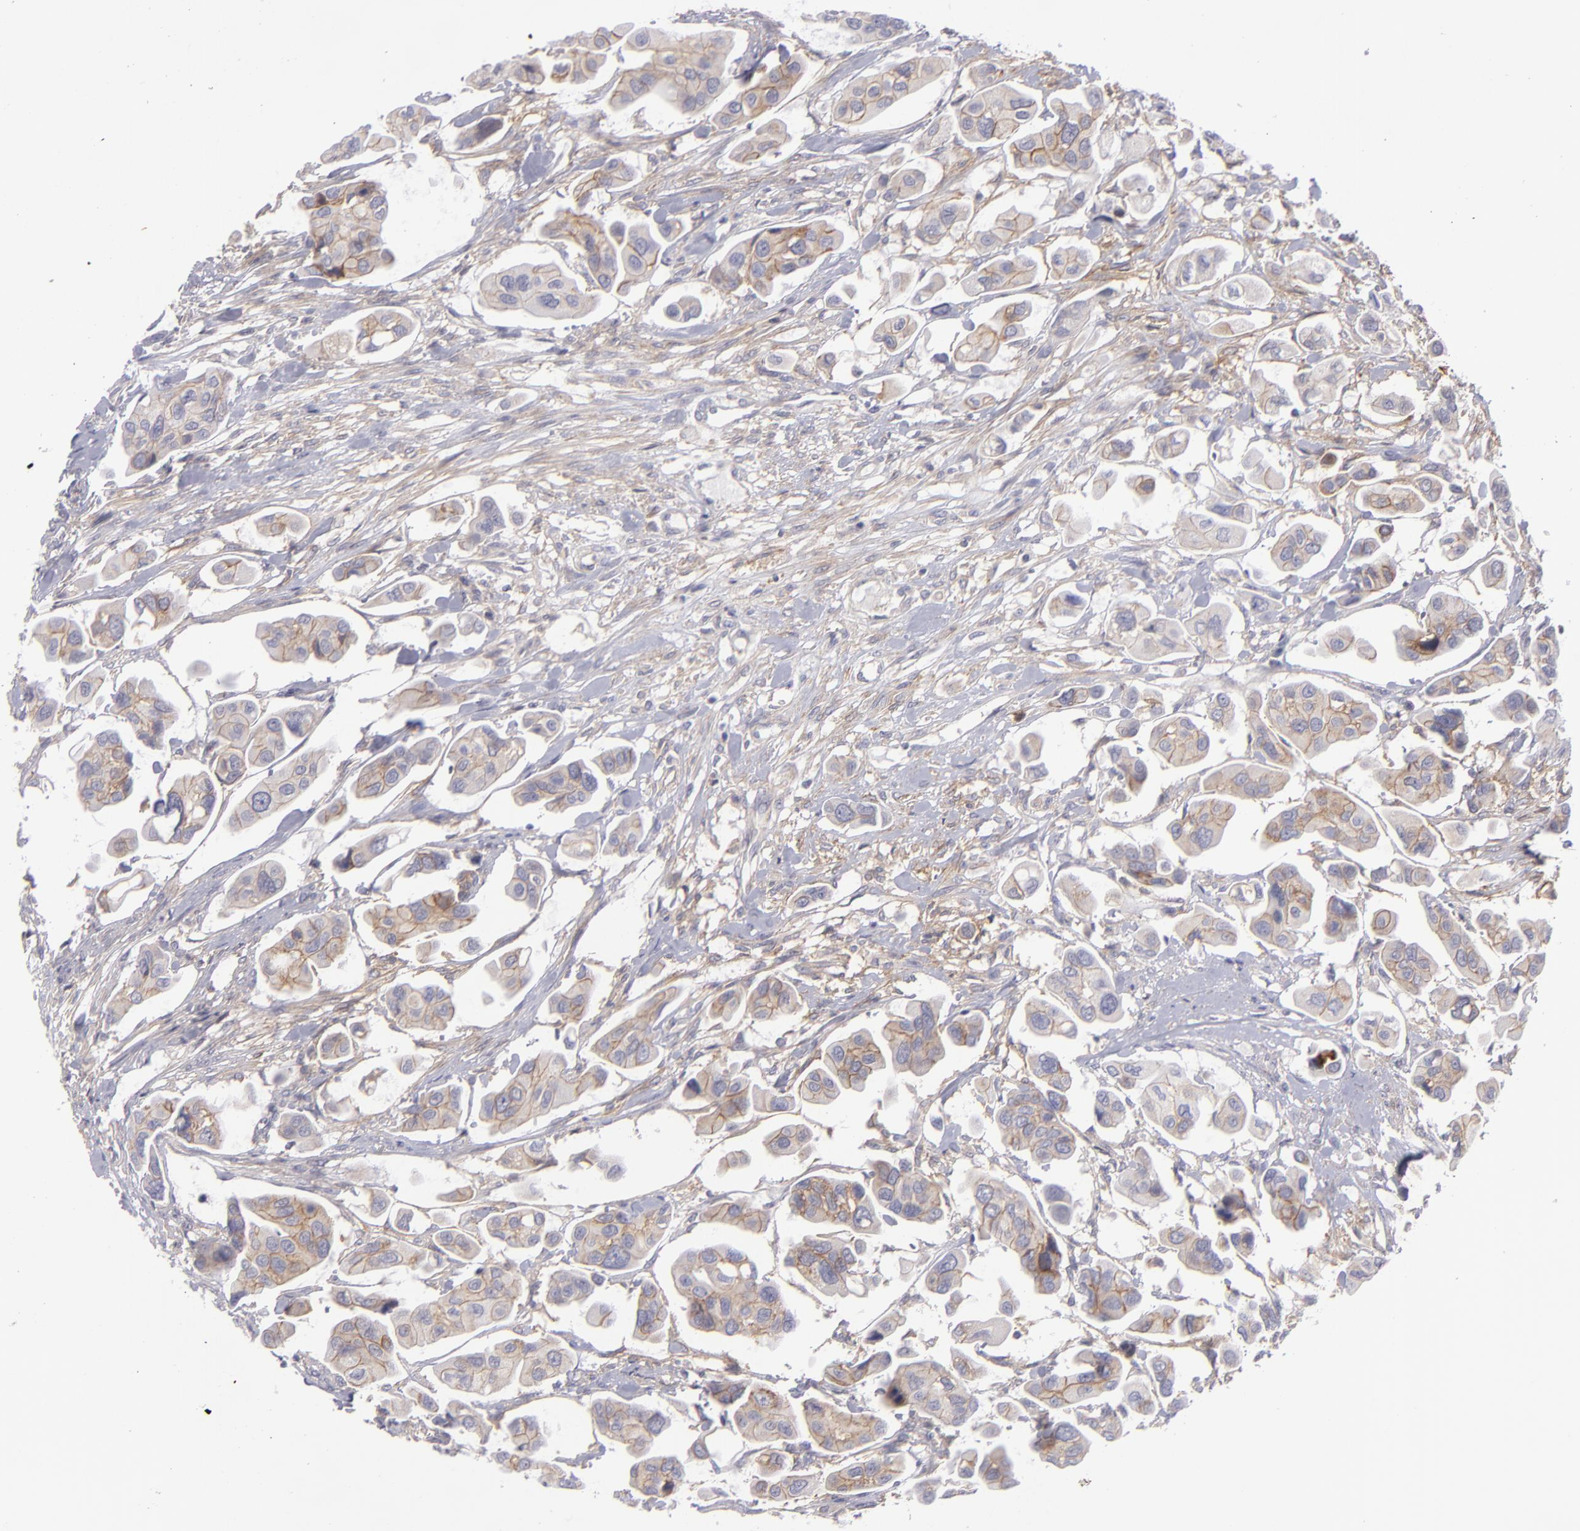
{"staining": {"intensity": "weak", "quantity": "25%-75%", "location": "cytoplasmic/membranous"}, "tissue": "urothelial cancer", "cell_type": "Tumor cells", "image_type": "cancer", "snomed": [{"axis": "morphology", "description": "Adenocarcinoma, NOS"}, {"axis": "topography", "description": "Urinary bladder"}], "caption": "Immunohistochemistry (IHC) of human adenocarcinoma shows low levels of weak cytoplasmic/membranous expression in about 25%-75% of tumor cells.", "gene": "BSG", "patient": {"sex": "male", "age": 61}}